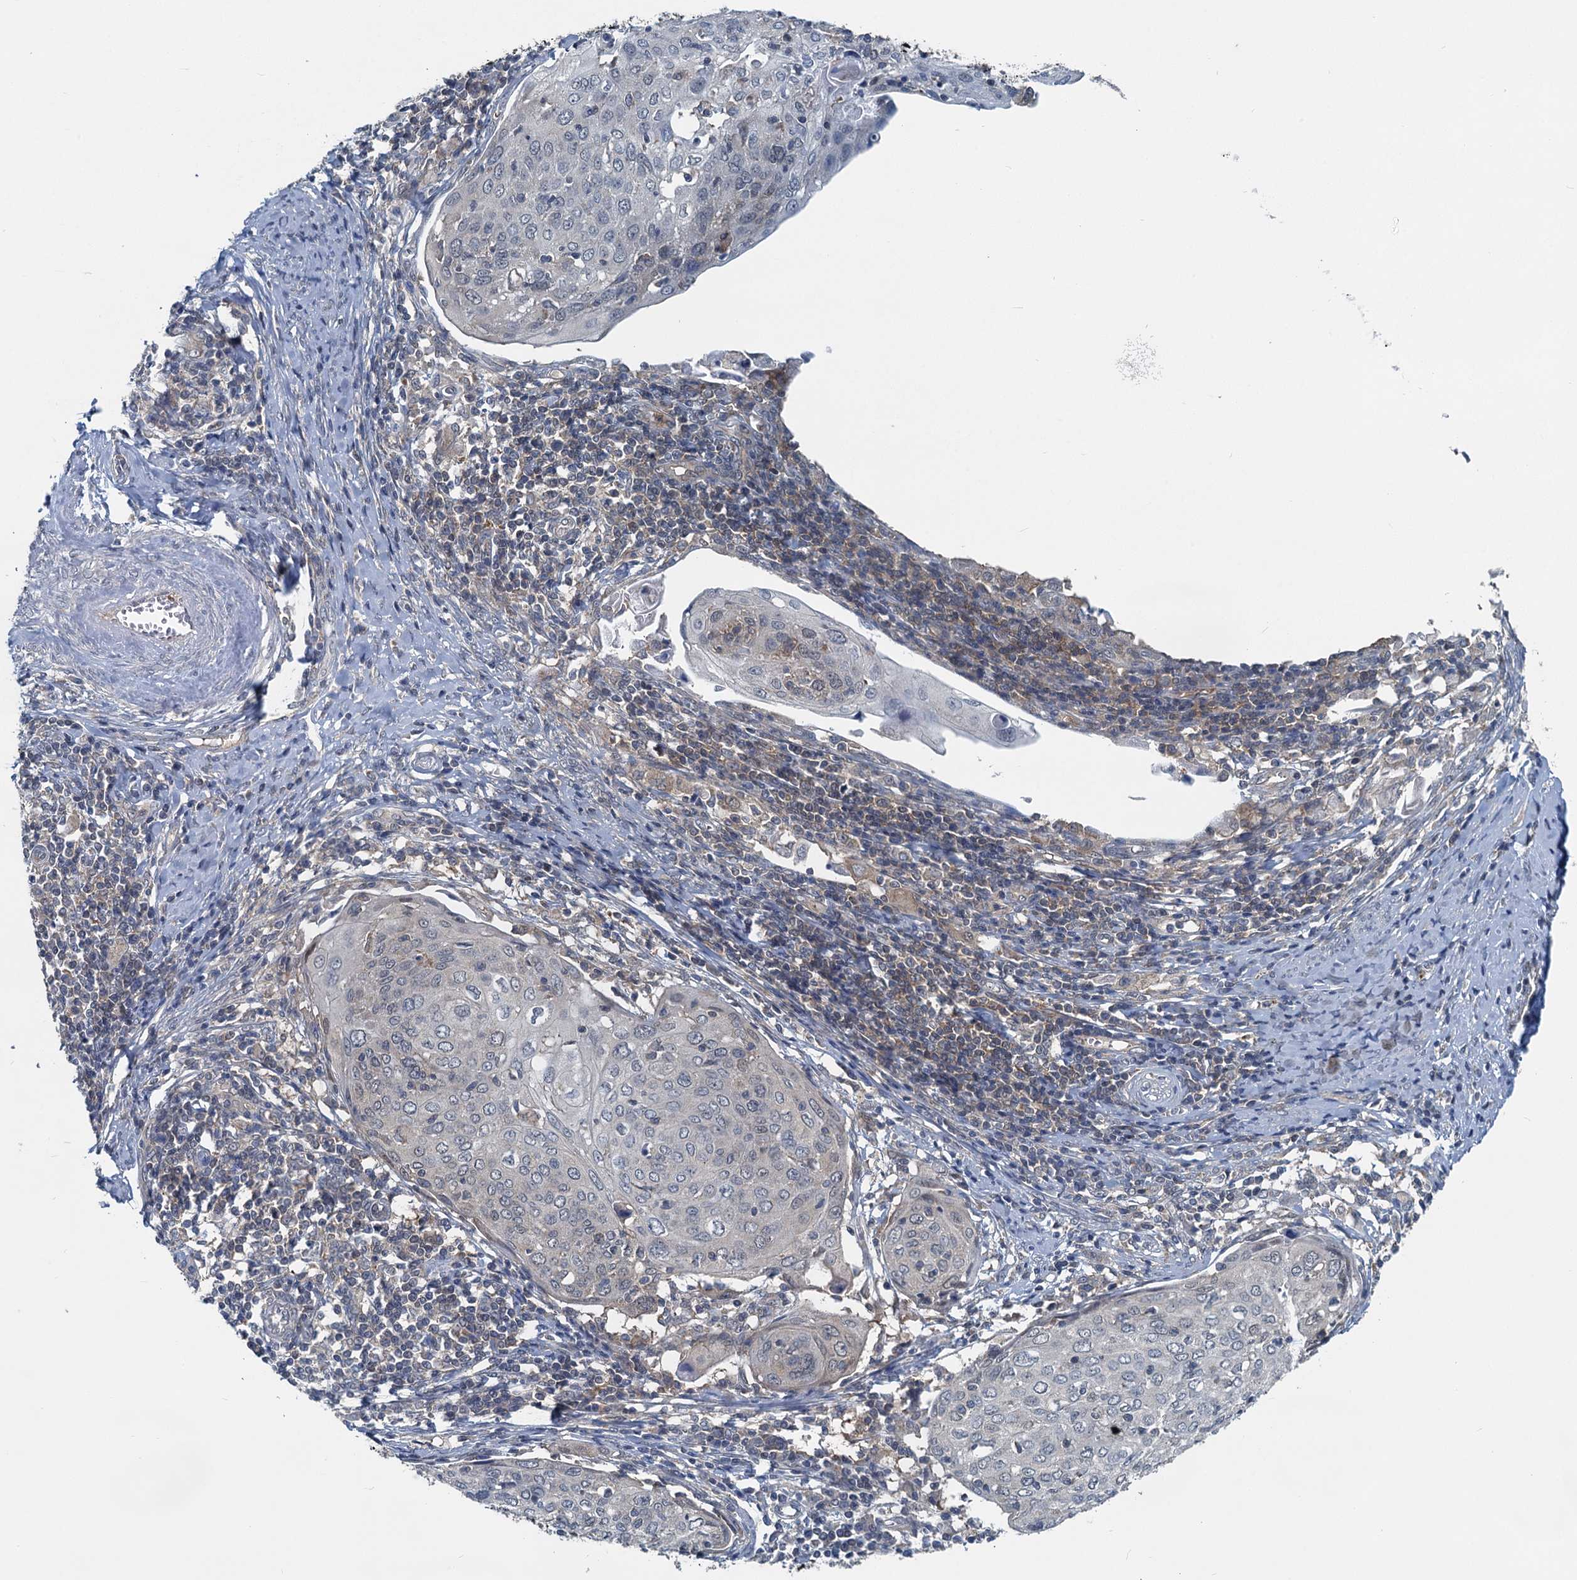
{"staining": {"intensity": "negative", "quantity": "none", "location": "none"}, "tissue": "cervical cancer", "cell_type": "Tumor cells", "image_type": "cancer", "snomed": [{"axis": "morphology", "description": "Squamous cell carcinoma, NOS"}, {"axis": "topography", "description": "Cervix"}], "caption": "High power microscopy image of an immunohistochemistry (IHC) micrograph of squamous cell carcinoma (cervical), revealing no significant expression in tumor cells. (DAB (3,3'-diaminobenzidine) immunohistochemistry with hematoxylin counter stain).", "gene": "GCLM", "patient": {"sex": "female", "age": 67}}